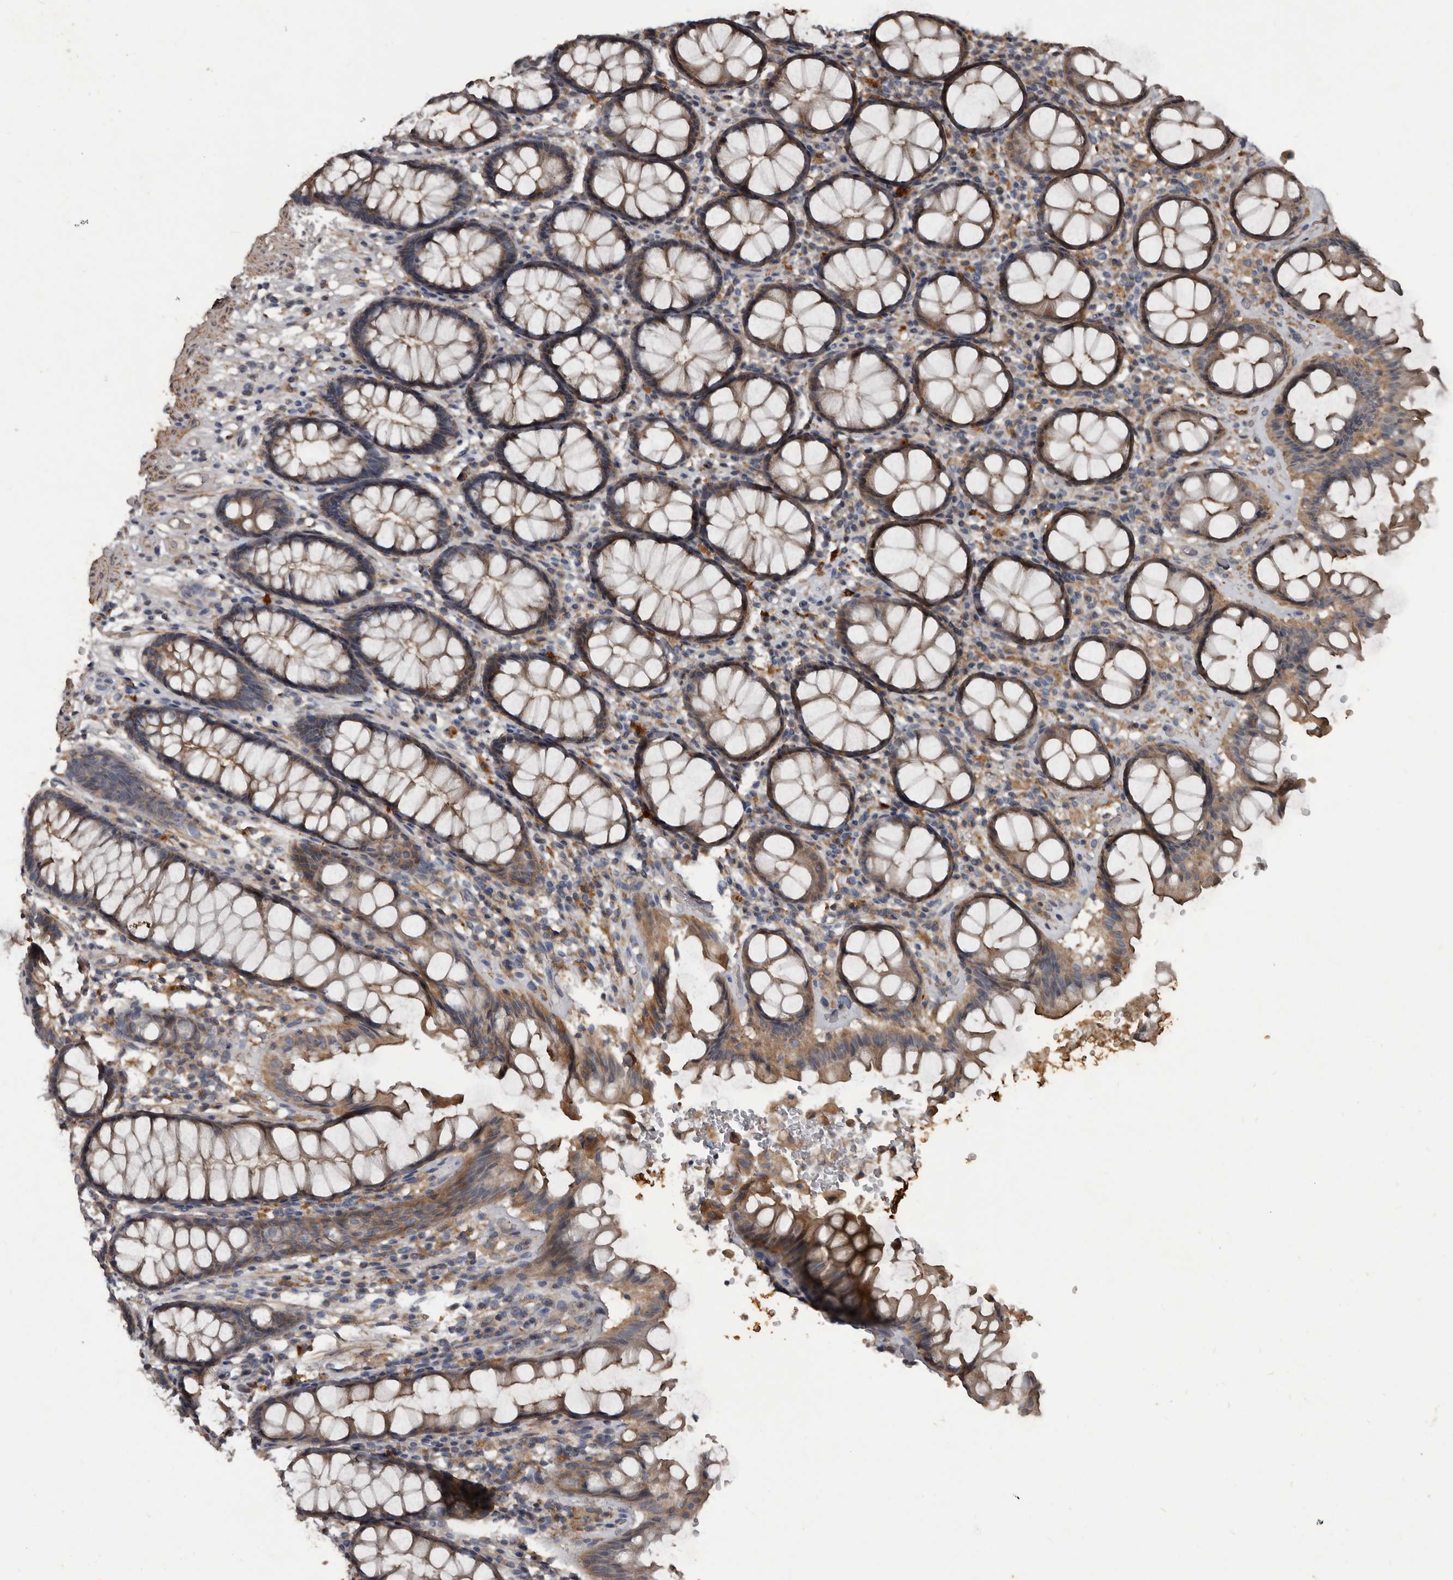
{"staining": {"intensity": "moderate", "quantity": "25%-75%", "location": "cytoplasmic/membranous"}, "tissue": "rectum", "cell_type": "Glandular cells", "image_type": "normal", "snomed": [{"axis": "morphology", "description": "Normal tissue, NOS"}, {"axis": "topography", "description": "Rectum"}], "caption": "Normal rectum demonstrates moderate cytoplasmic/membranous staining in about 25%-75% of glandular cells, visualized by immunohistochemistry.", "gene": "GREB1", "patient": {"sex": "male", "age": 64}}